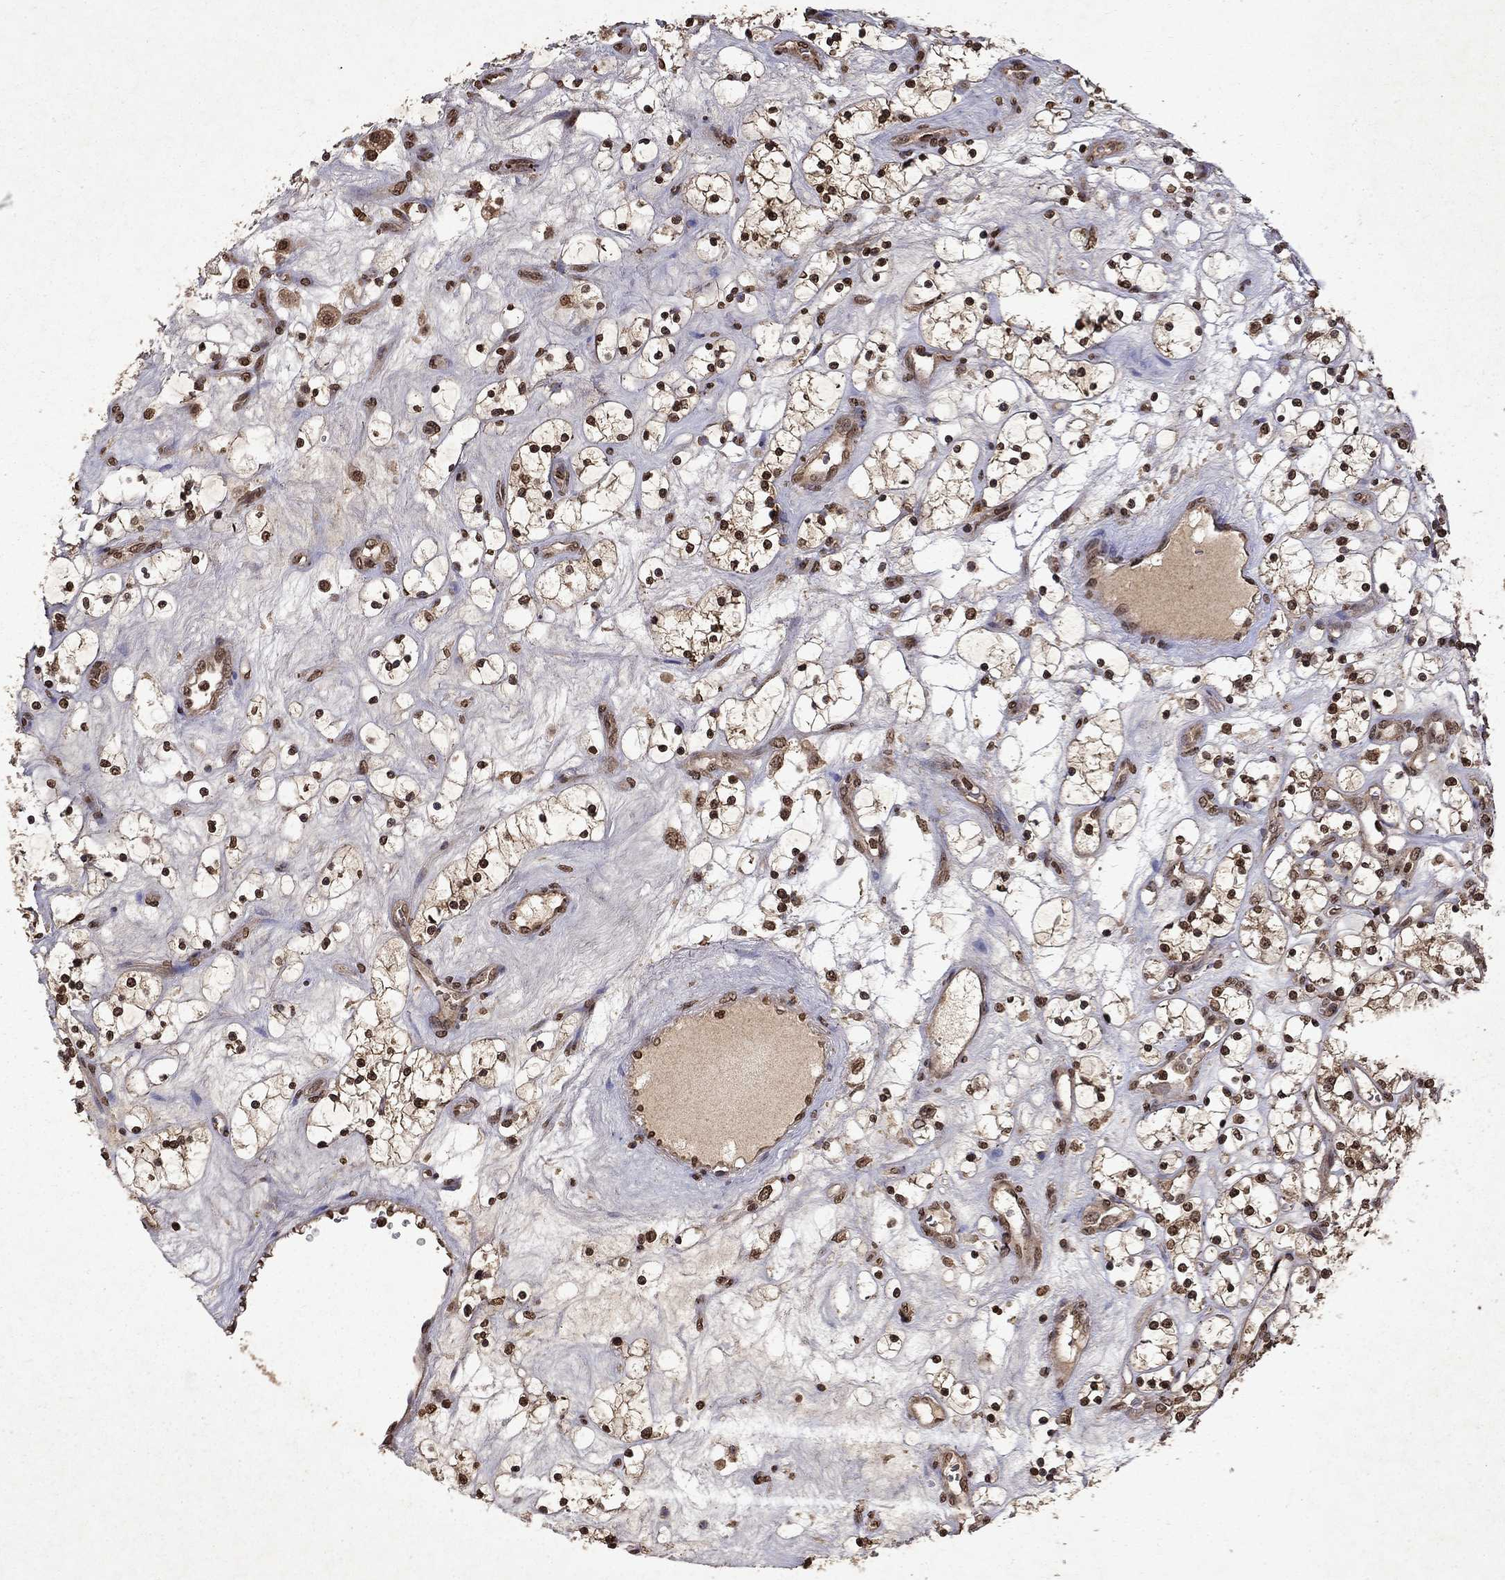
{"staining": {"intensity": "moderate", "quantity": ">75%", "location": "cytoplasmic/membranous,nuclear"}, "tissue": "renal cancer", "cell_type": "Tumor cells", "image_type": "cancer", "snomed": [{"axis": "morphology", "description": "Adenocarcinoma, NOS"}, {"axis": "topography", "description": "Kidney"}], "caption": "Adenocarcinoma (renal) stained with DAB immunohistochemistry shows medium levels of moderate cytoplasmic/membranous and nuclear positivity in about >75% of tumor cells. Nuclei are stained in blue.", "gene": "PIN4", "patient": {"sex": "female", "age": 69}}